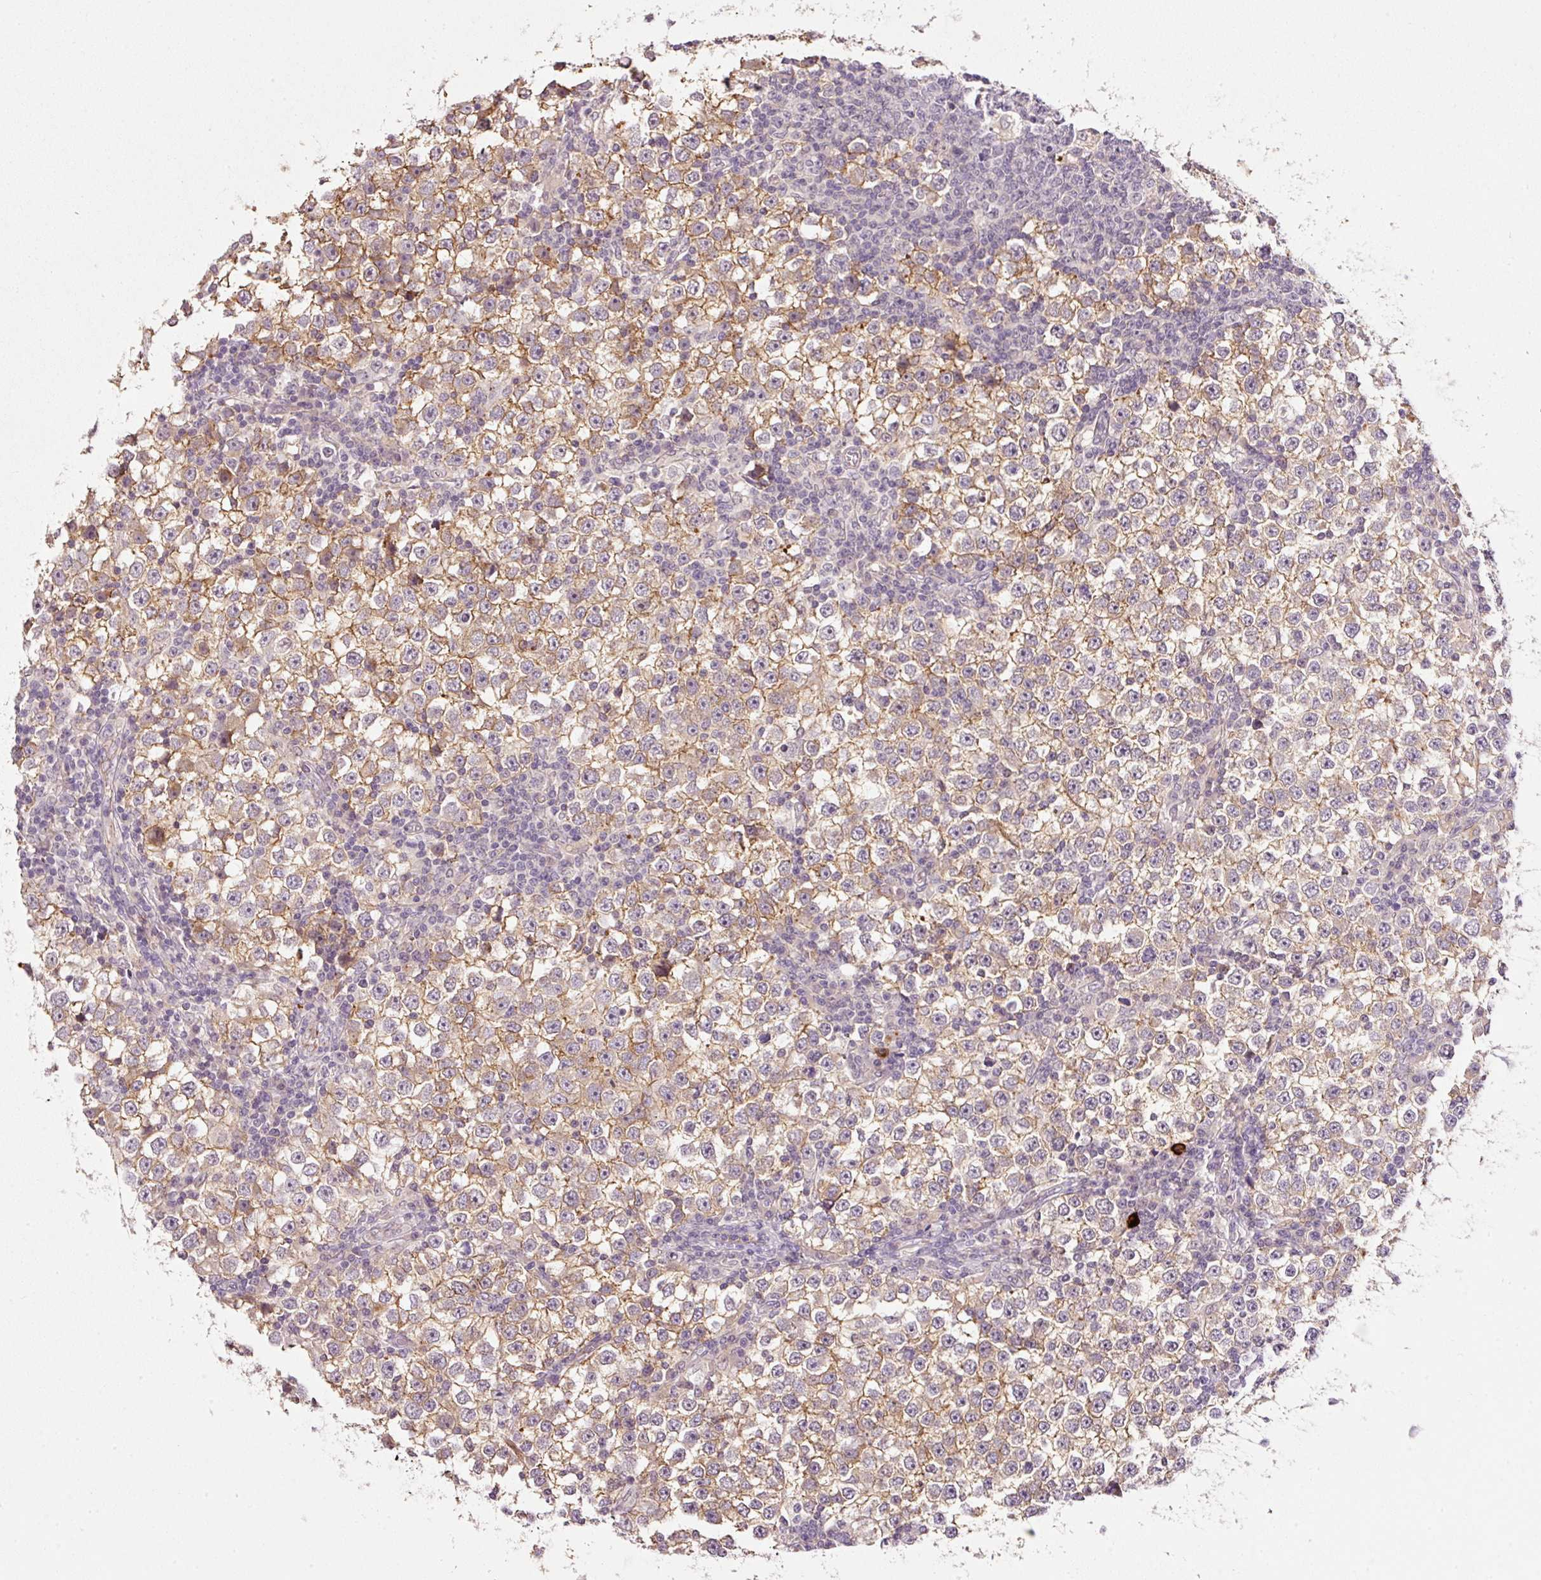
{"staining": {"intensity": "moderate", "quantity": ">75%", "location": "cytoplasmic/membranous"}, "tissue": "testis cancer", "cell_type": "Tumor cells", "image_type": "cancer", "snomed": [{"axis": "morphology", "description": "Seminoma, NOS"}, {"axis": "topography", "description": "Testis"}], "caption": "Protein staining displays moderate cytoplasmic/membranous staining in about >75% of tumor cells in testis cancer. The protein of interest is stained brown, and the nuclei are stained in blue (DAB IHC with brightfield microscopy, high magnification).", "gene": "TIRAP", "patient": {"sex": "male", "age": 65}}